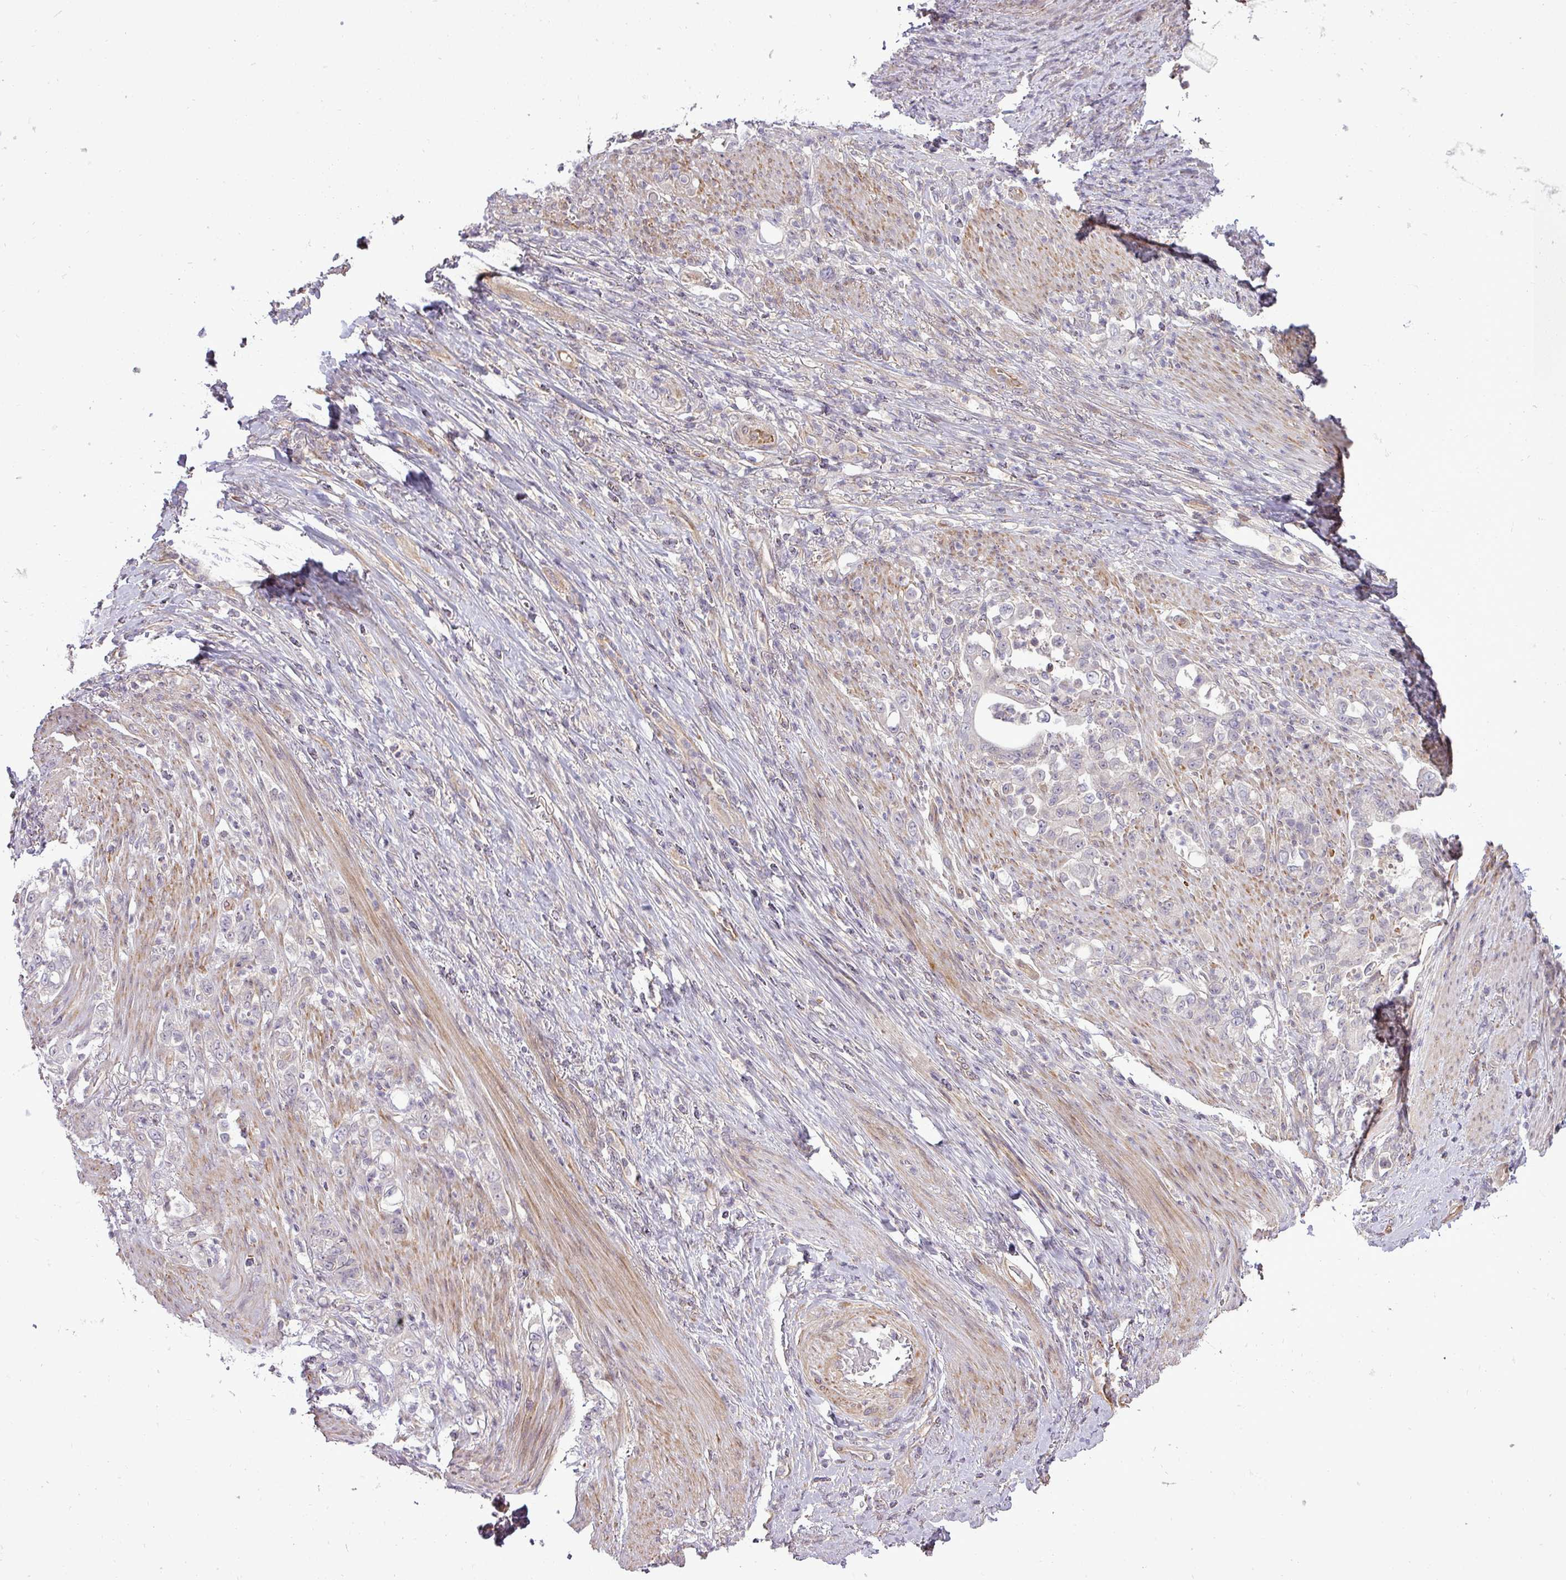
{"staining": {"intensity": "negative", "quantity": "none", "location": "none"}, "tissue": "stomach cancer", "cell_type": "Tumor cells", "image_type": "cancer", "snomed": [{"axis": "morphology", "description": "Normal tissue, NOS"}, {"axis": "morphology", "description": "Adenocarcinoma, NOS"}, {"axis": "topography", "description": "Stomach"}], "caption": "IHC image of human adenocarcinoma (stomach) stained for a protein (brown), which displays no staining in tumor cells.", "gene": "PDRG1", "patient": {"sex": "female", "age": 79}}